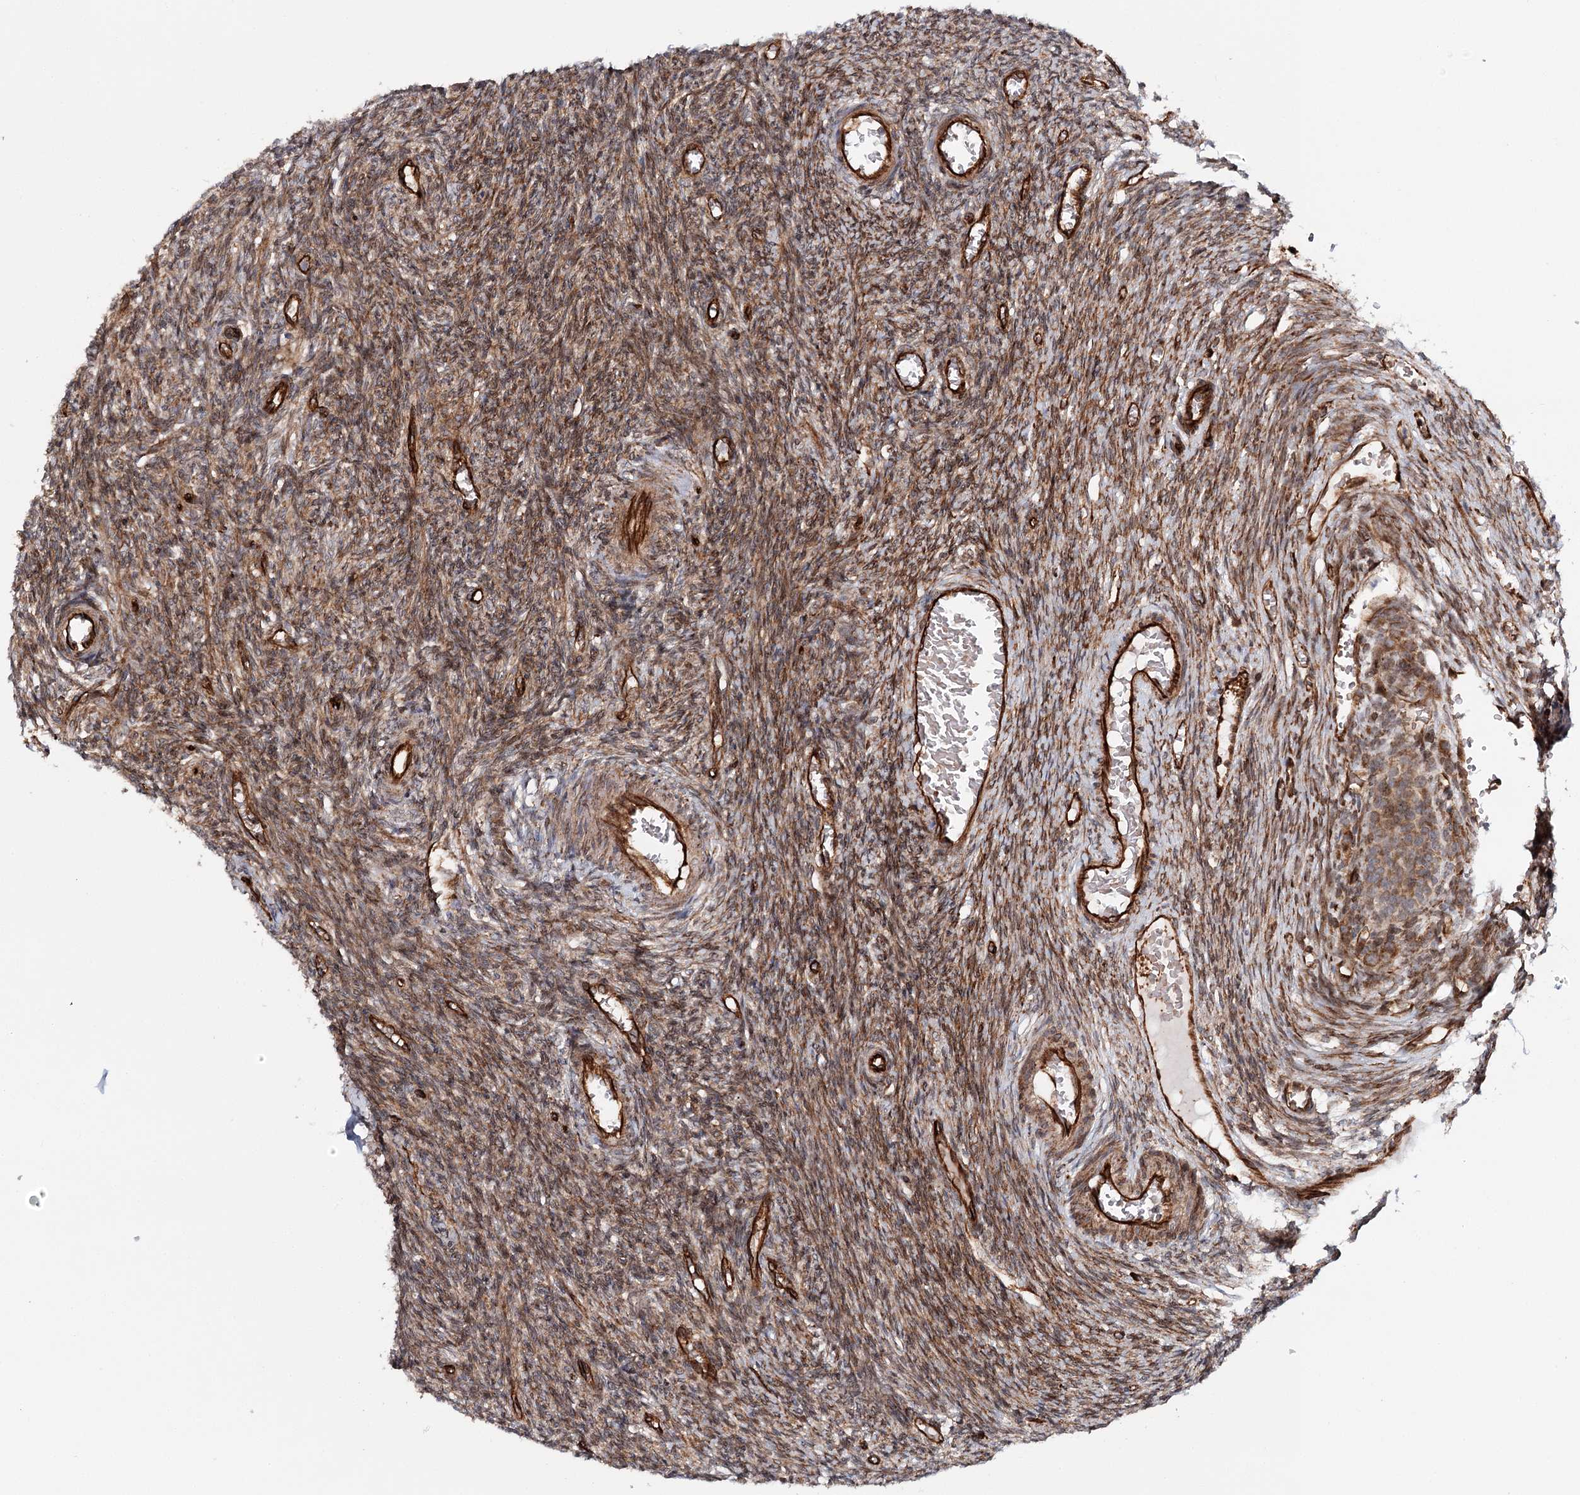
{"staining": {"intensity": "moderate", "quantity": ">75%", "location": "cytoplasmic/membranous"}, "tissue": "ovary", "cell_type": "Ovarian stroma cells", "image_type": "normal", "snomed": [{"axis": "morphology", "description": "Normal tissue, NOS"}, {"axis": "topography", "description": "Ovary"}], "caption": "IHC of normal ovary demonstrates medium levels of moderate cytoplasmic/membranous staining in about >75% of ovarian stroma cells. Immunohistochemistry (ihc) stains the protein in brown and the nuclei are stained blue.", "gene": "MKNK1", "patient": {"sex": "female", "age": 27}}